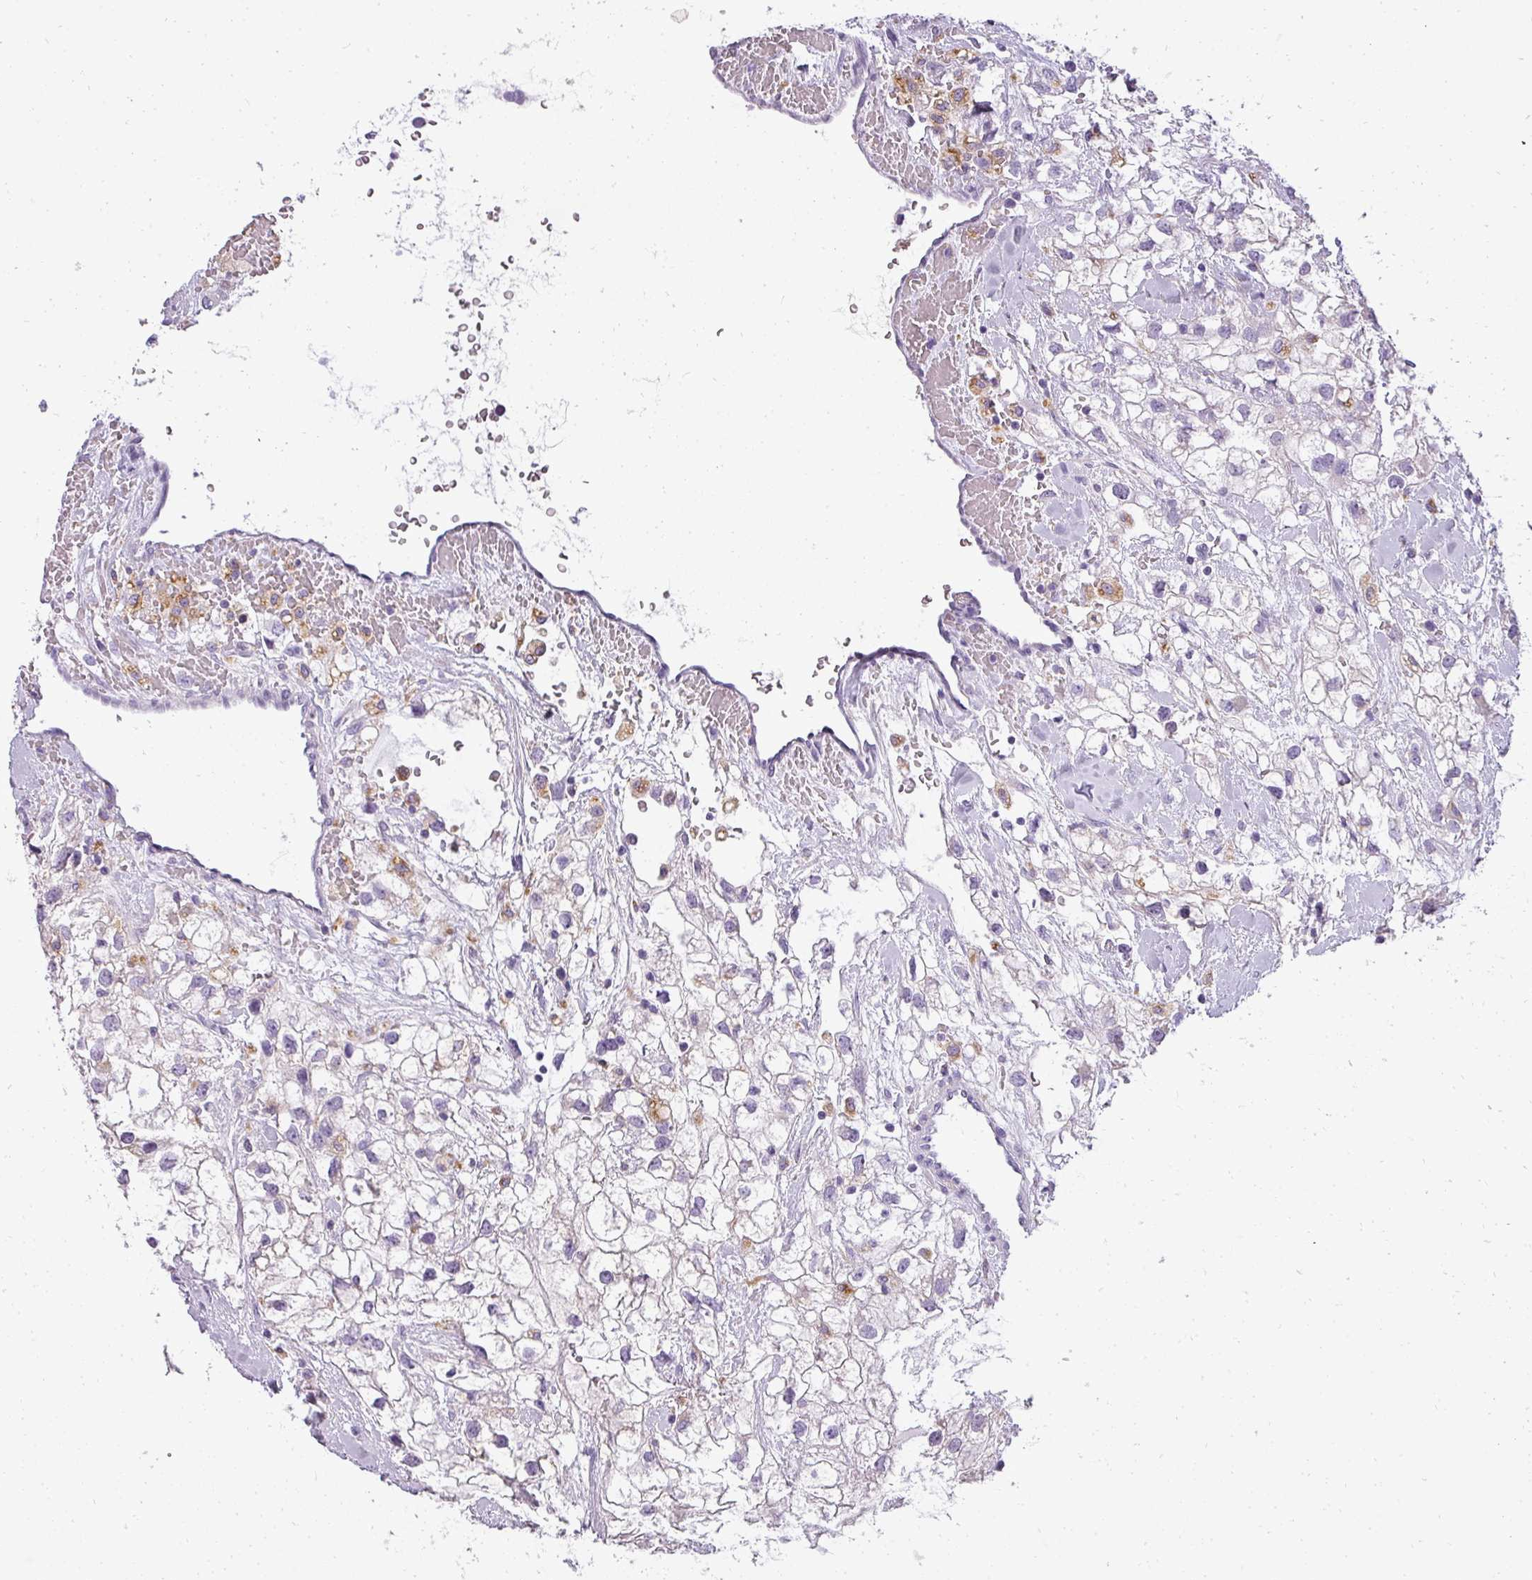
{"staining": {"intensity": "negative", "quantity": "none", "location": "none"}, "tissue": "renal cancer", "cell_type": "Tumor cells", "image_type": "cancer", "snomed": [{"axis": "morphology", "description": "Adenocarcinoma, NOS"}, {"axis": "topography", "description": "Kidney"}], "caption": "There is no significant expression in tumor cells of renal cancer. The staining was performed using DAB to visualize the protein expression in brown, while the nuclei were stained in blue with hematoxylin (Magnification: 20x).", "gene": "ATP6V1D", "patient": {"sex": "male", "age": 59}}